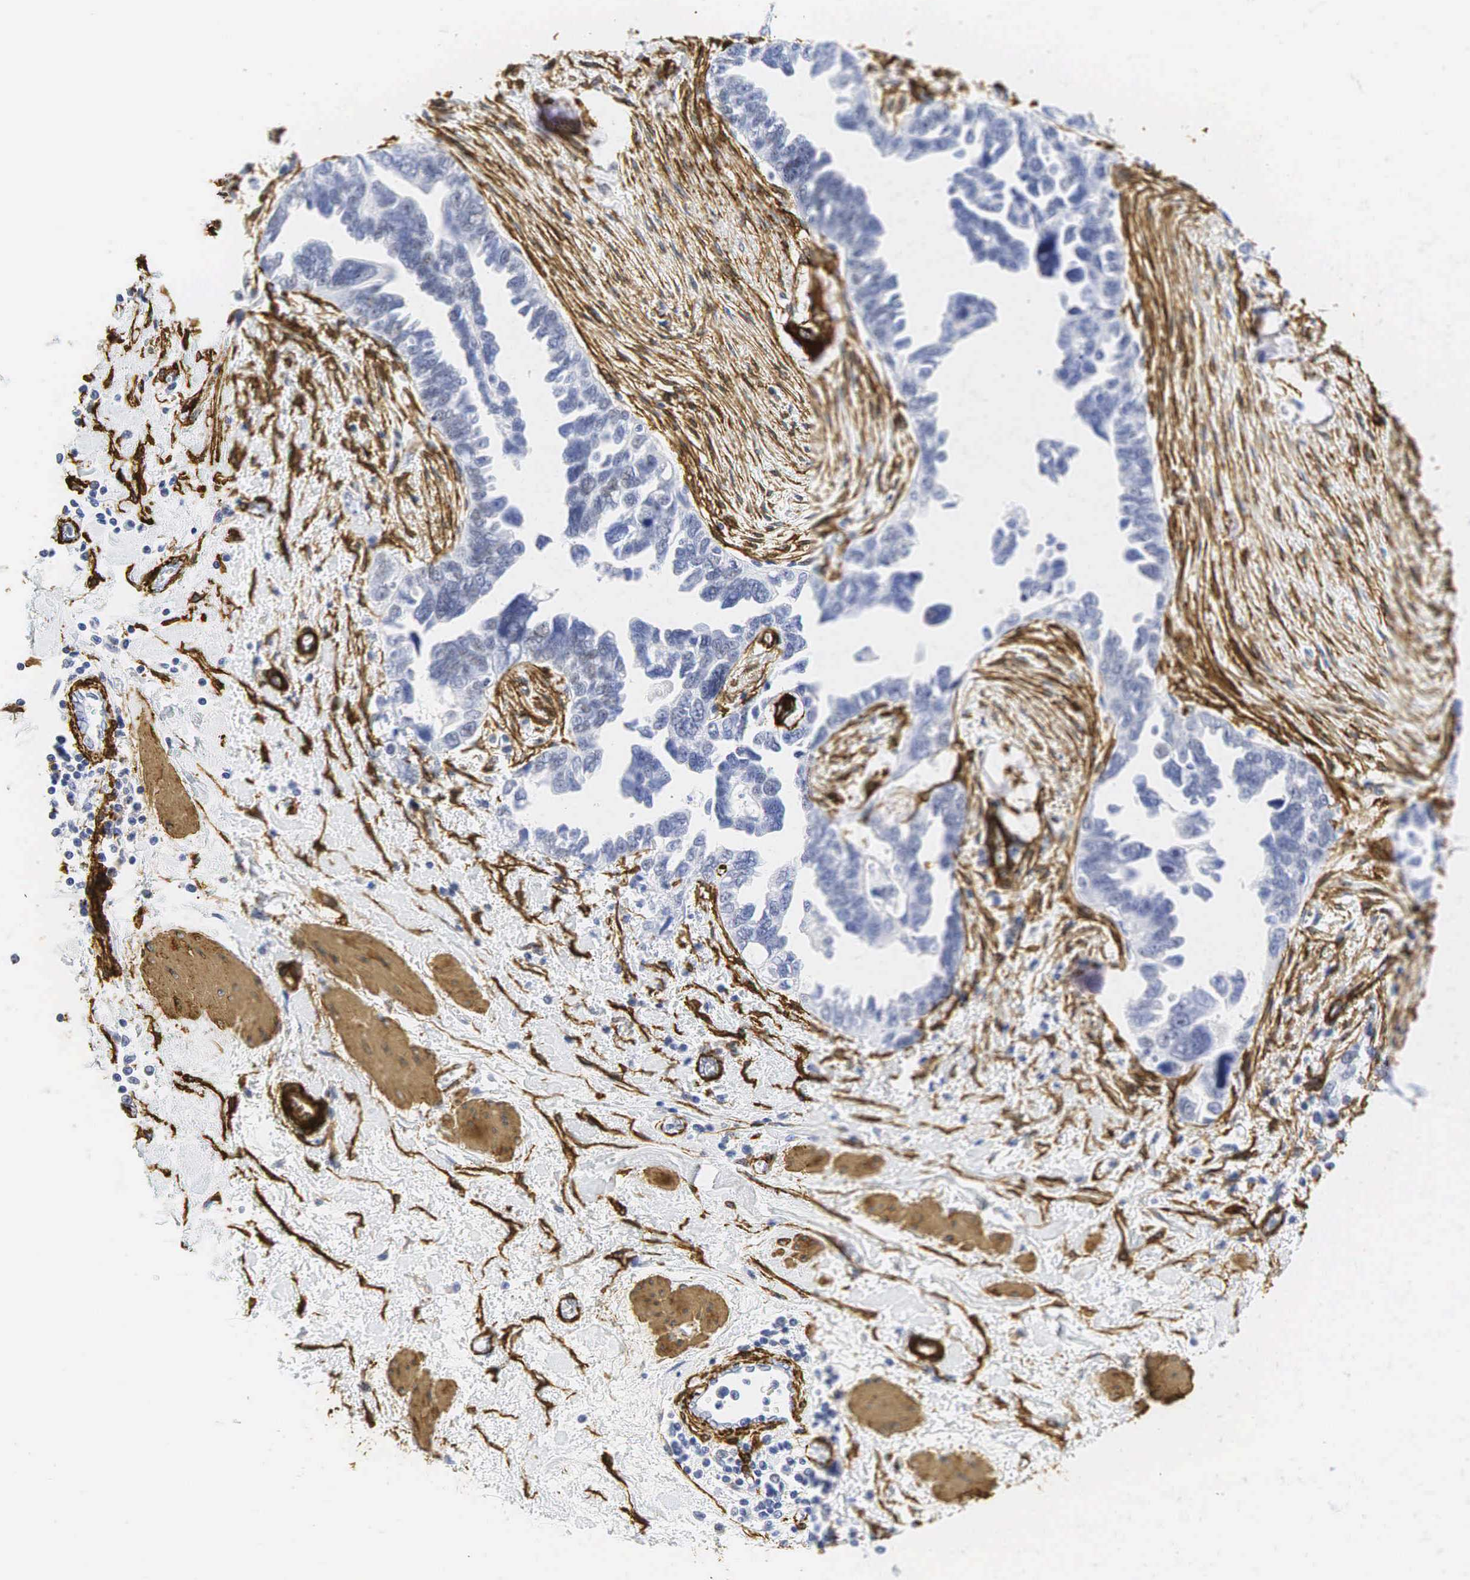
{"staining": {"intensity": "weak", "quantity": "<25%", "location": "nuclear"}, "tissue": "ovarian cancer", "cell_type": "Tumor cells", "image_type": "cancer", "snomed": [{"axis": "morphology", "description": "Cystadenocarcinoma, serous, NOS"}, {"axis": "topography", "description": "Ovary"}], "caption": "A high-resolution photomicrograph shows immunohistochemistry (IHC) staining of serous cystadenocarcinoma (ovarian), which exhibits no significant expression in tumor cells.", "gene": "ACTA2", "patient": {"sex": "female", "age": 63}}